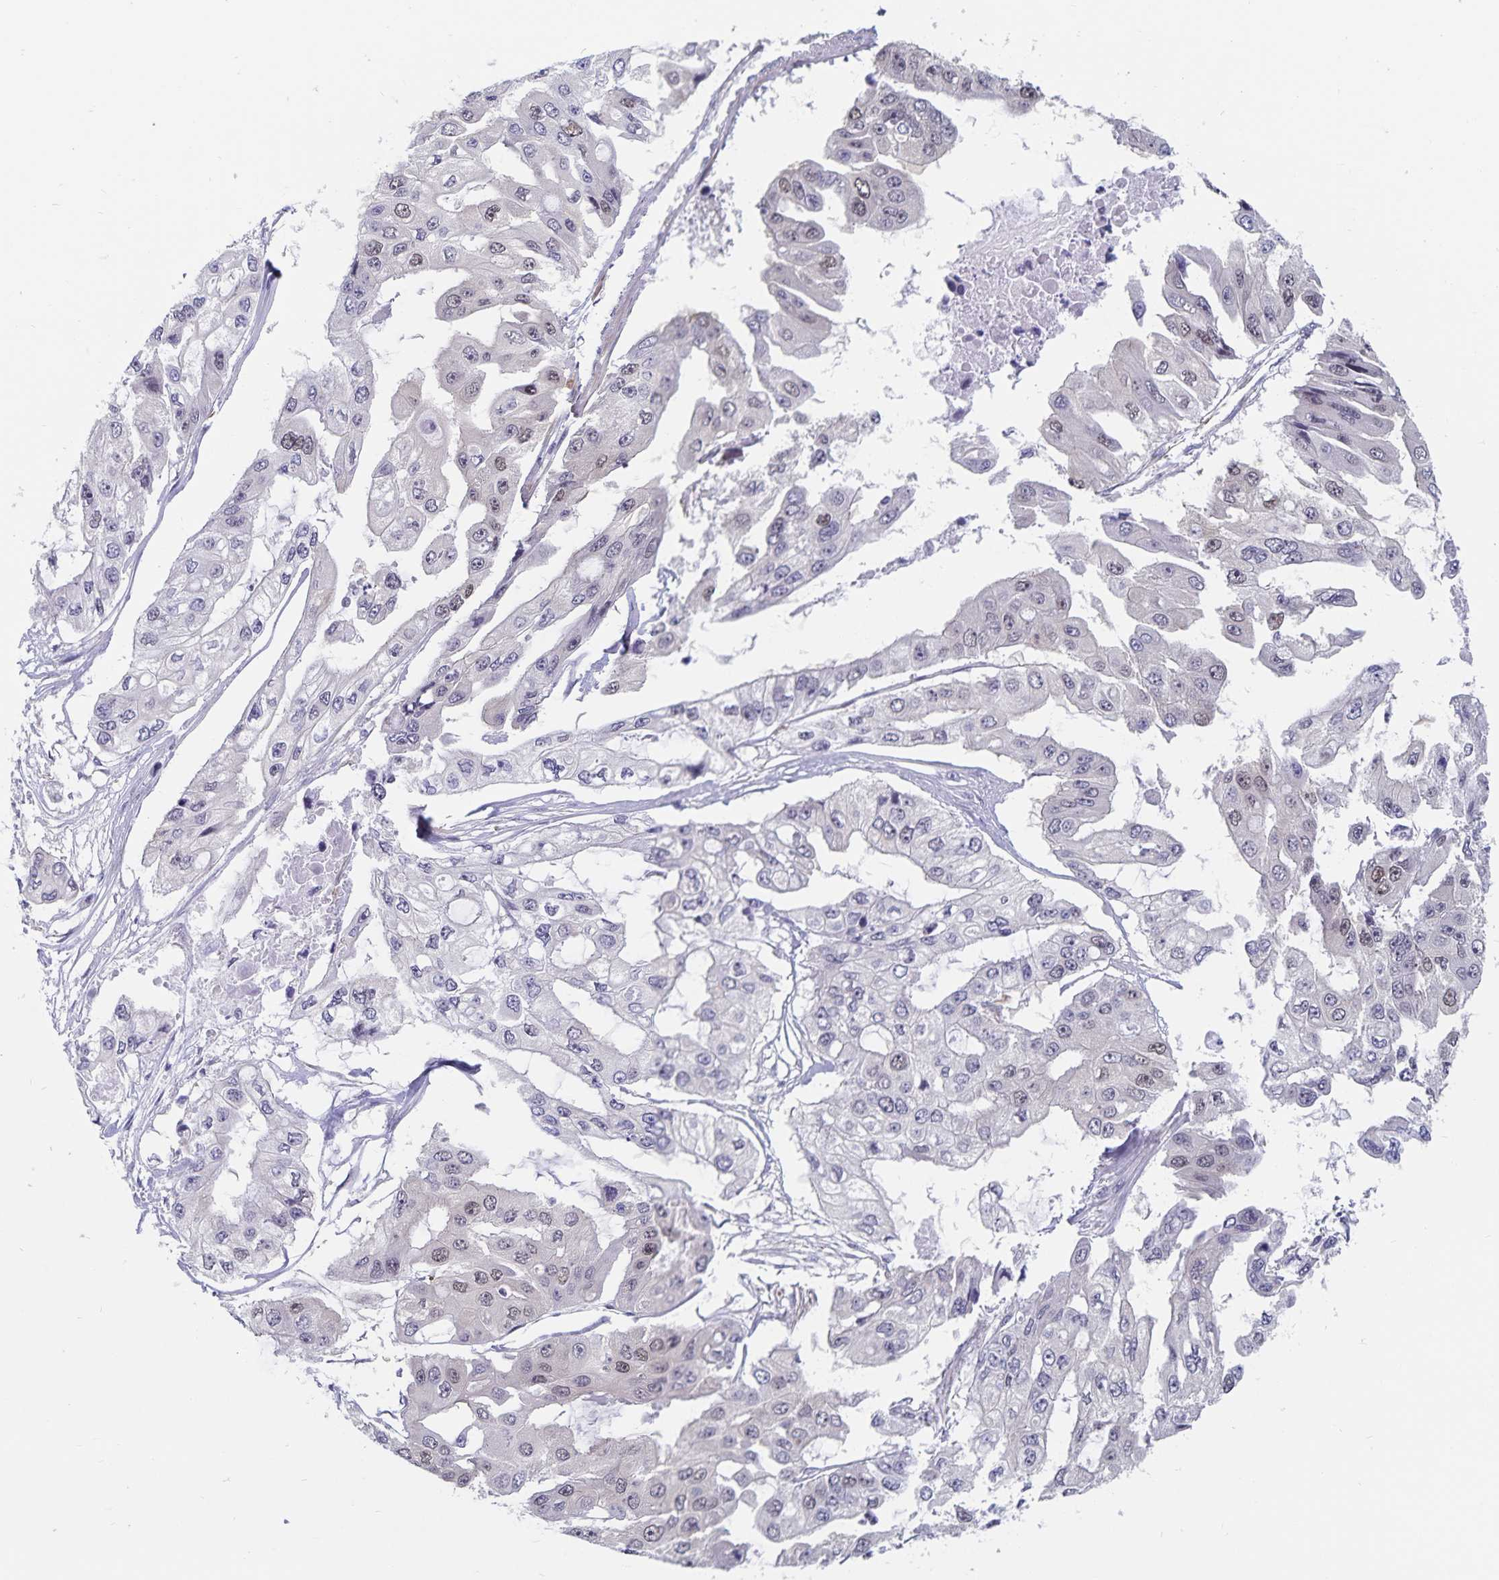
{"staining": {"intensity": "weak", "quantity": "25%-75%", "location": "nuclear"}, "tissue": "ovarian cancer", "cell_type": "Tumor cells", "image_type": "cancer", "snomed": [{"axis": "morphology", "description": "Cystadenocarcinoma, serous, NOS"}, {"axis": "topography", "description": "Ovary"}], "caption": "This photomicrograph exhibits immunohistochemistry (IHC) staining of serous cystadenocarcinoma (ovarian), with low weak nuclear positivity in about 25%-75% of tumor cells.", "gene": "BAG6", "patient": {"sex": "female", "age": 56}}